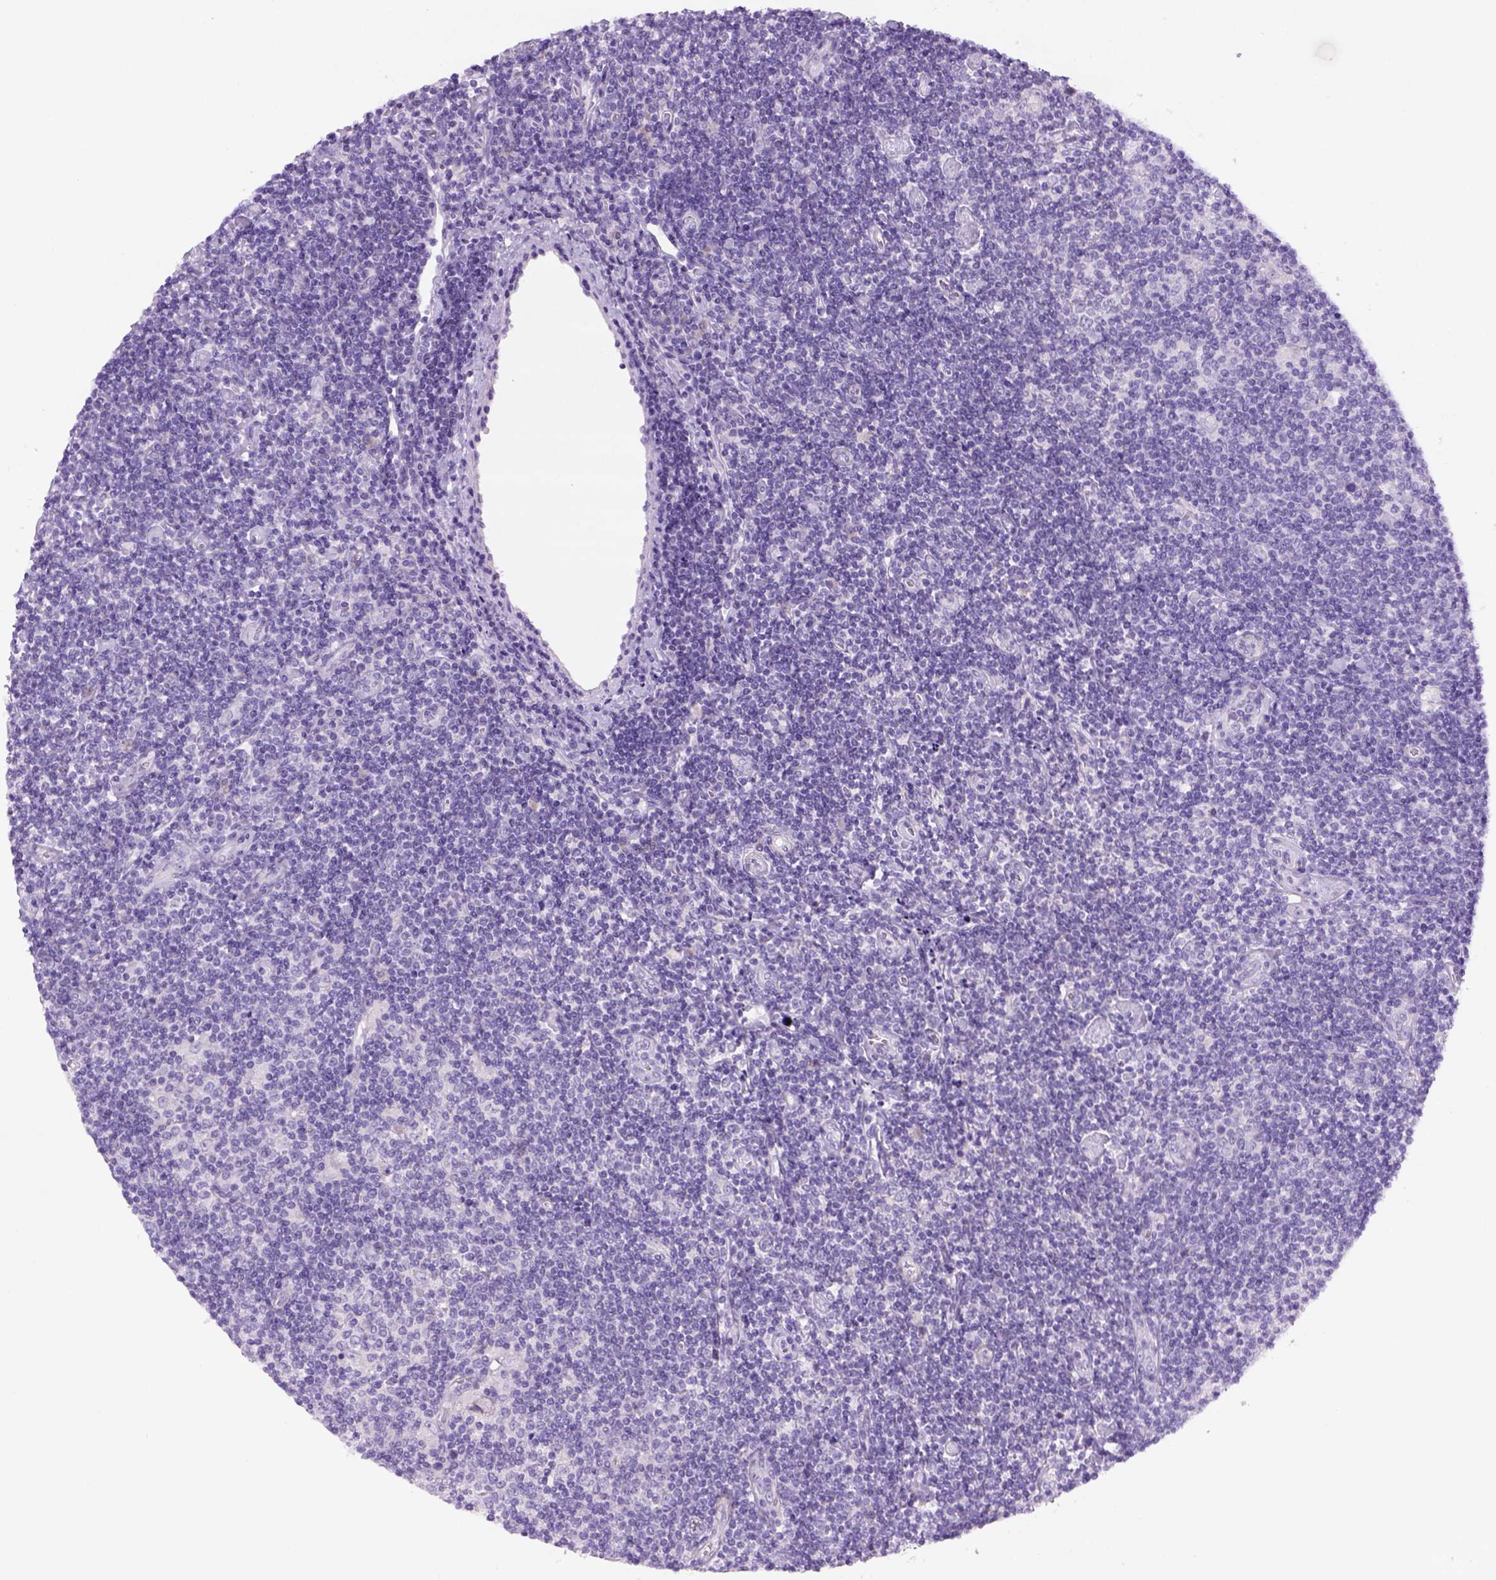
{"staining": {"intensity": "negative", "quantity": "none", "location": "none"}, "tissue": "lymphoma", "cell_type": "Tumor cells", "image_type": "cancer", "snomed": [{"axis": "morphology", "description": "Hodgkin's disease, NOS"}, {"axis": "topography", "description": "Lymph node"}], "caption": "An immunohistochemistry (IHC) image of Hodgkin's disease is shown. There is no staining in tumor cells of Hodgkin's disease.", "gene": "DNAH11", "patient": {"sex": "male", "age": 40}}